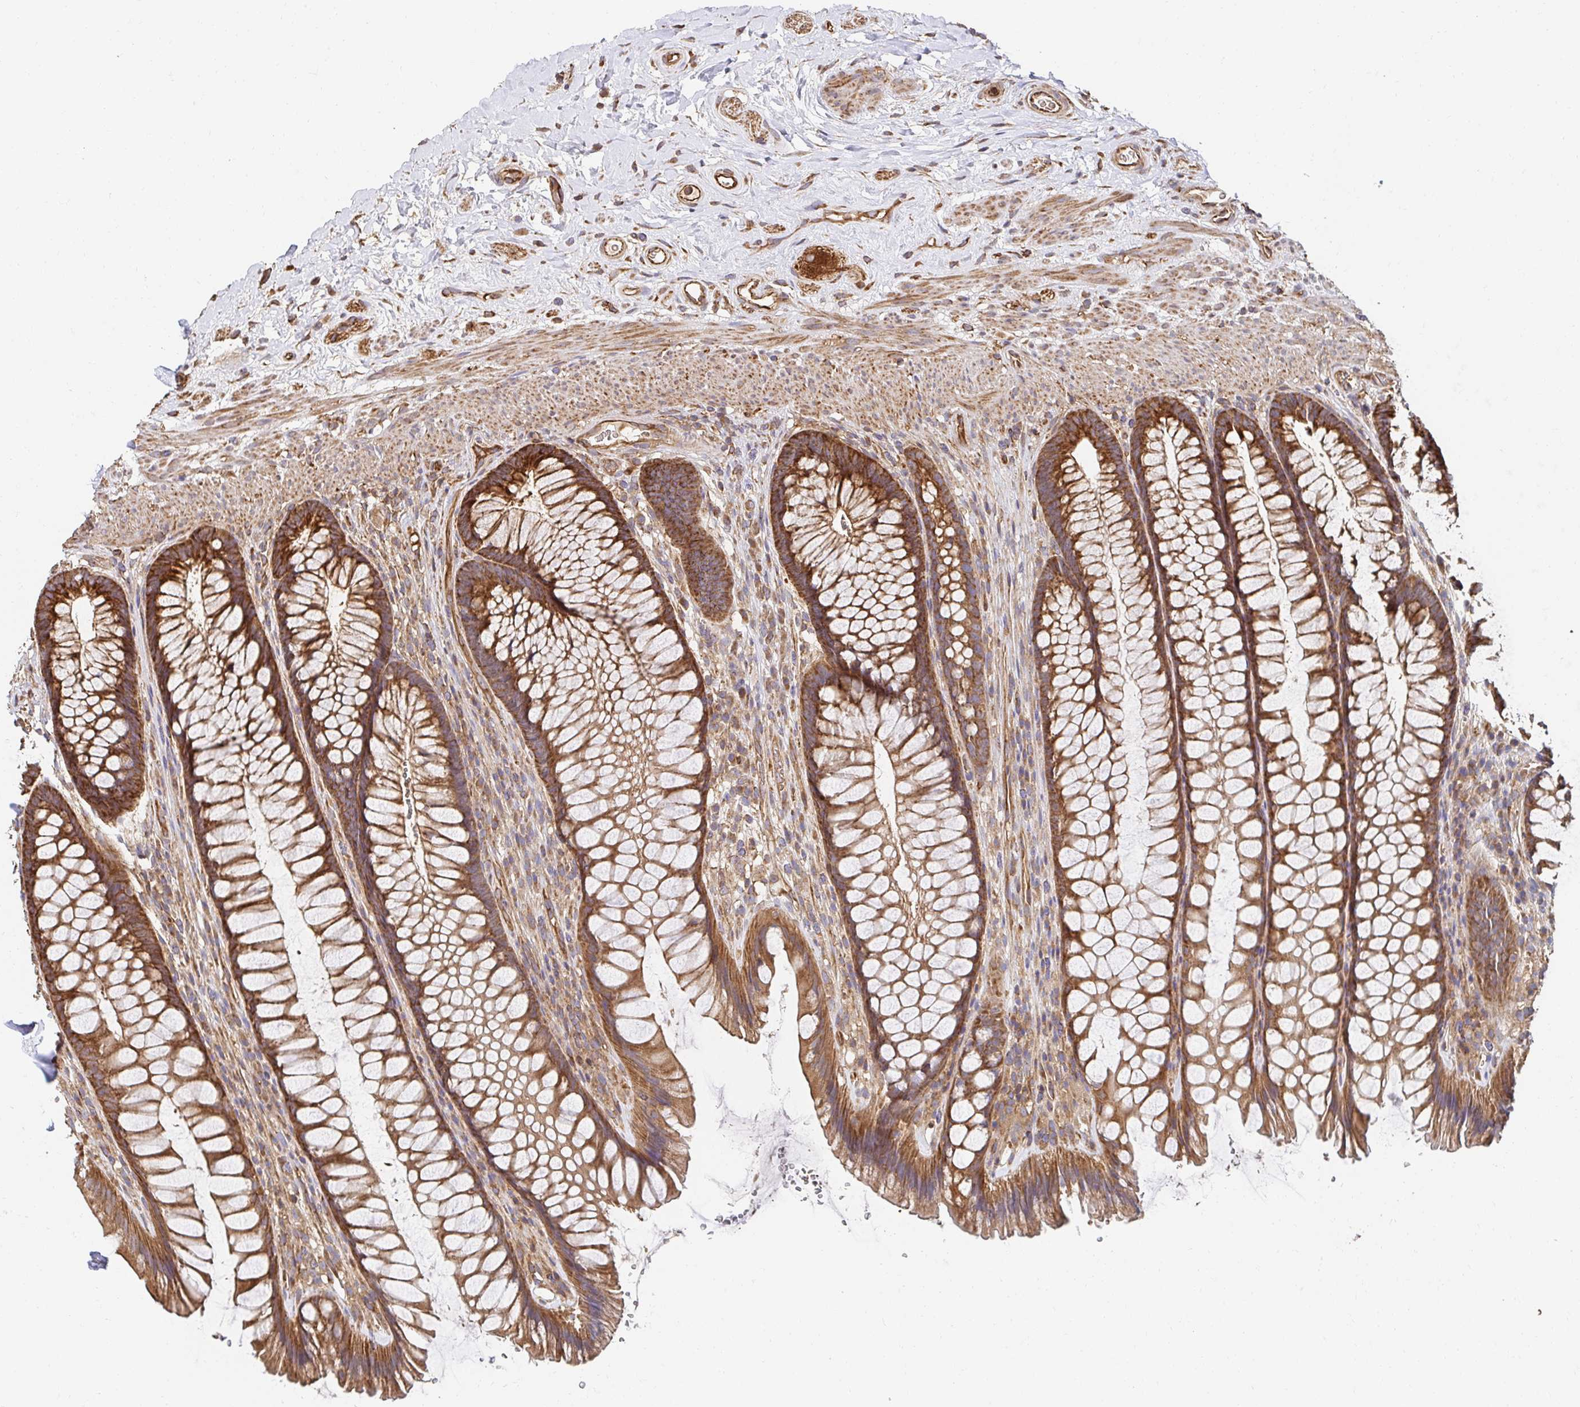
{"staining": {"intensity": "strong", "quantity": ">75%", "location": "cytoplasmic/membranous"}, "tissue": "rectum", "cell_type": "Glandular cells", "image_type": "normal", "snomed": [{"axis": "morphology", "description": "Normal tissue, NOS"}, {"axis": "topography", "description": "Rectum"}], "caption": "Strong cytoplasmic/membranous positivity is appreciated in about >75% of glandular cells in normal rectum.", "gene": "APBB1", "patient": {"sex": "male", "age": 53}}